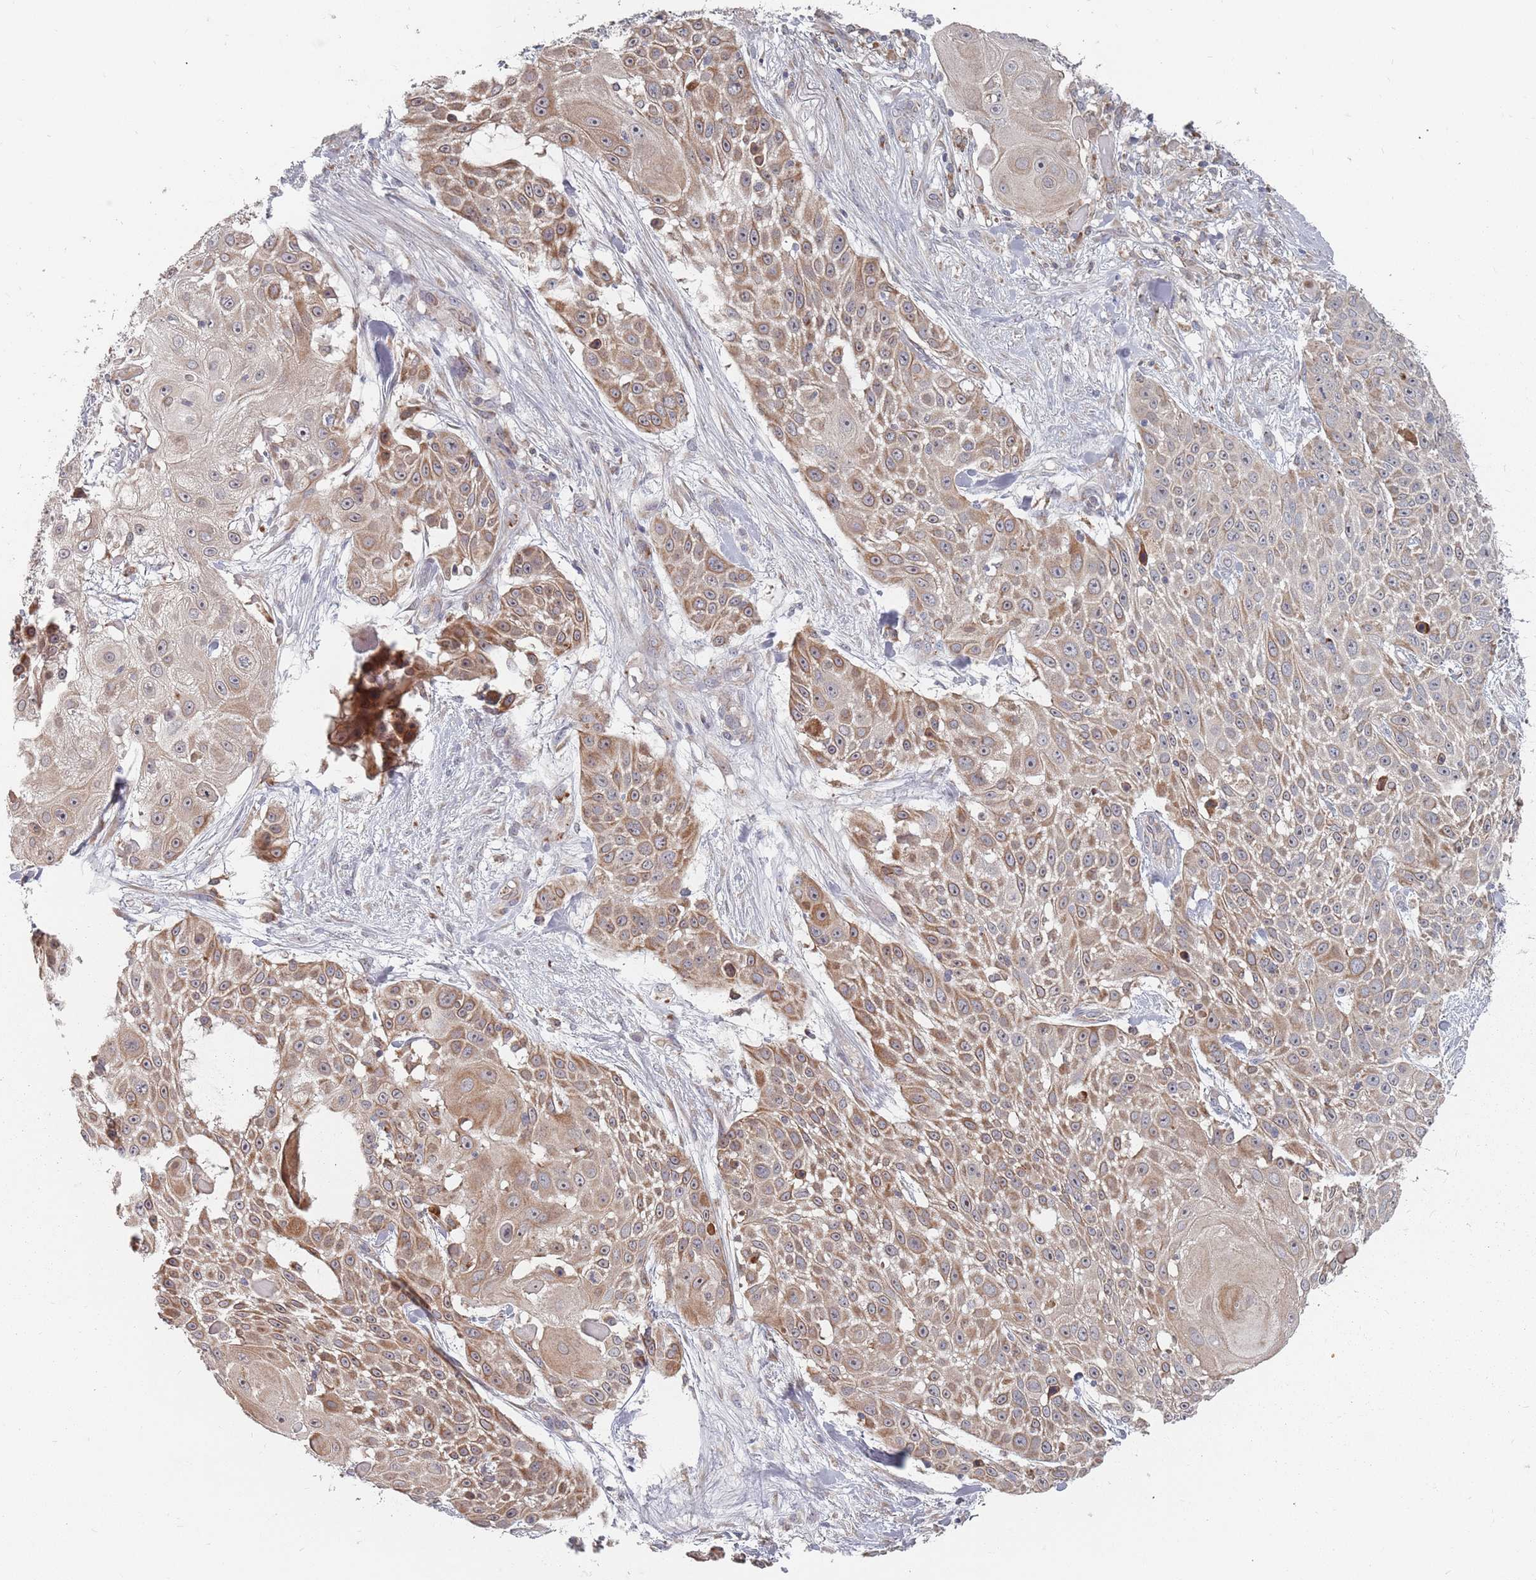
{"staining": {"intensity": "moderate", "quantity": ">75%", "location": "cytoplasmic/membranous"}, "tissue": "skin cancer", "cell_type": "Tumor cells", "image_type": "cancer", "snomed": [{"axis": "morphology", "description": "Squamous cell carcinoma, NOS"}, {"axis": "topography", "description": "Skin"}], "caption": "Protein expression analysis of human skin squamous cell carcinoma reveals moderate cytoplasmic/membranous expression in about >75% of tumor cells.", "gene": "ADAL", "patient": {"sex": "female", "age": 86}}